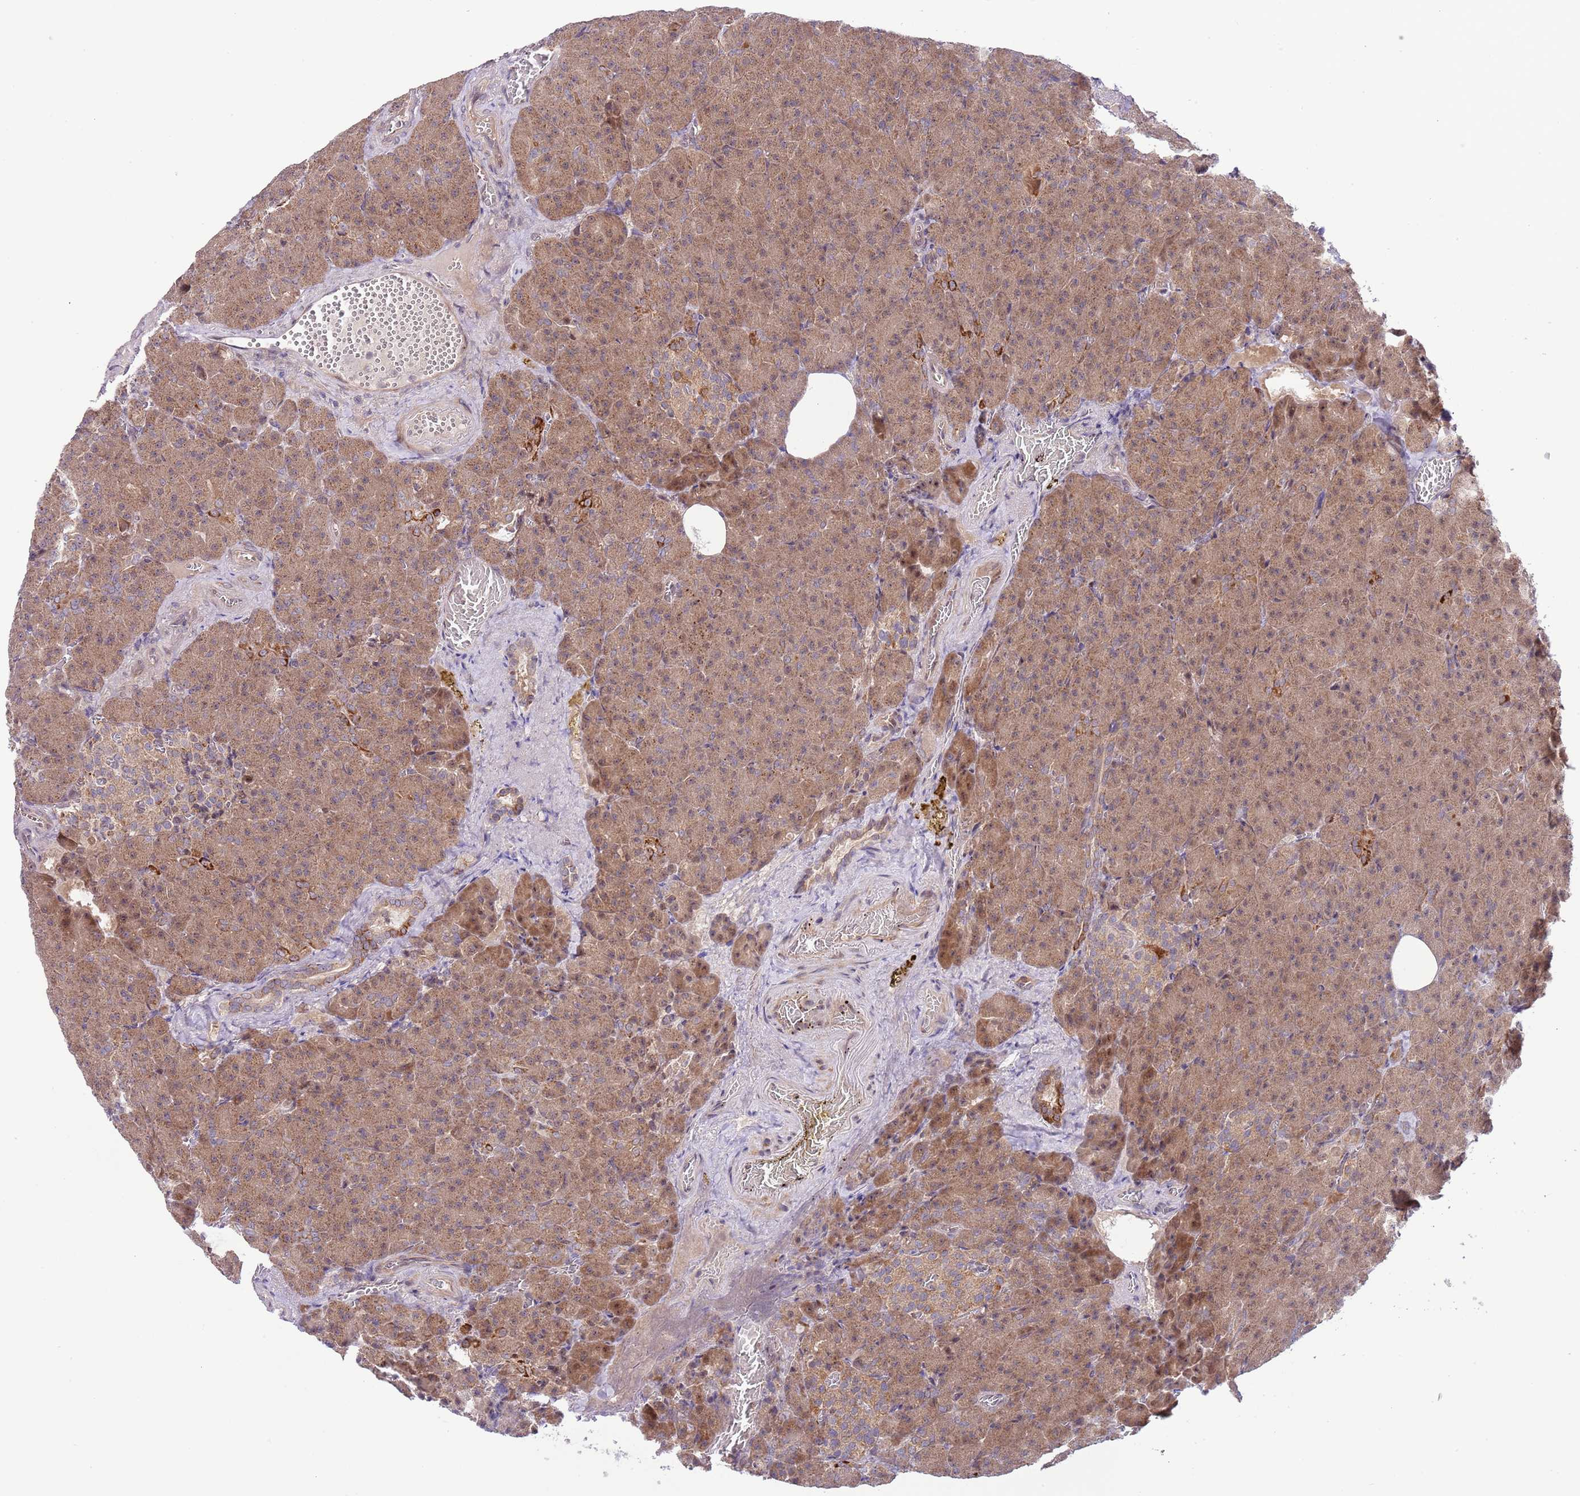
{"staining": {"intensity": "moderate", "quantity": ">75%", "location": "cytoplasmic/membranous,nuclear"}, "tissue": "pancreas", "cell_type": "Exocrine glandular cells", "image_type": "normal", "snomed": [{"axis": "morphology", "description": "Normal tissue, NOS"}, {"axis": "topography", "description": "Pancreas"}], "caption": "DAB immunohistochemical staining of unremarkable pancreas shows moderate cytoplasmic/membranous,nuclear protein staining in about >75% of exocrine glandular cells. Immunohistochemistry (ihc) stains the protein of interest in brown and the nuclei are stained blue.", "gene": "CHD1", "patient": {"sex": "female", "age": 74}}